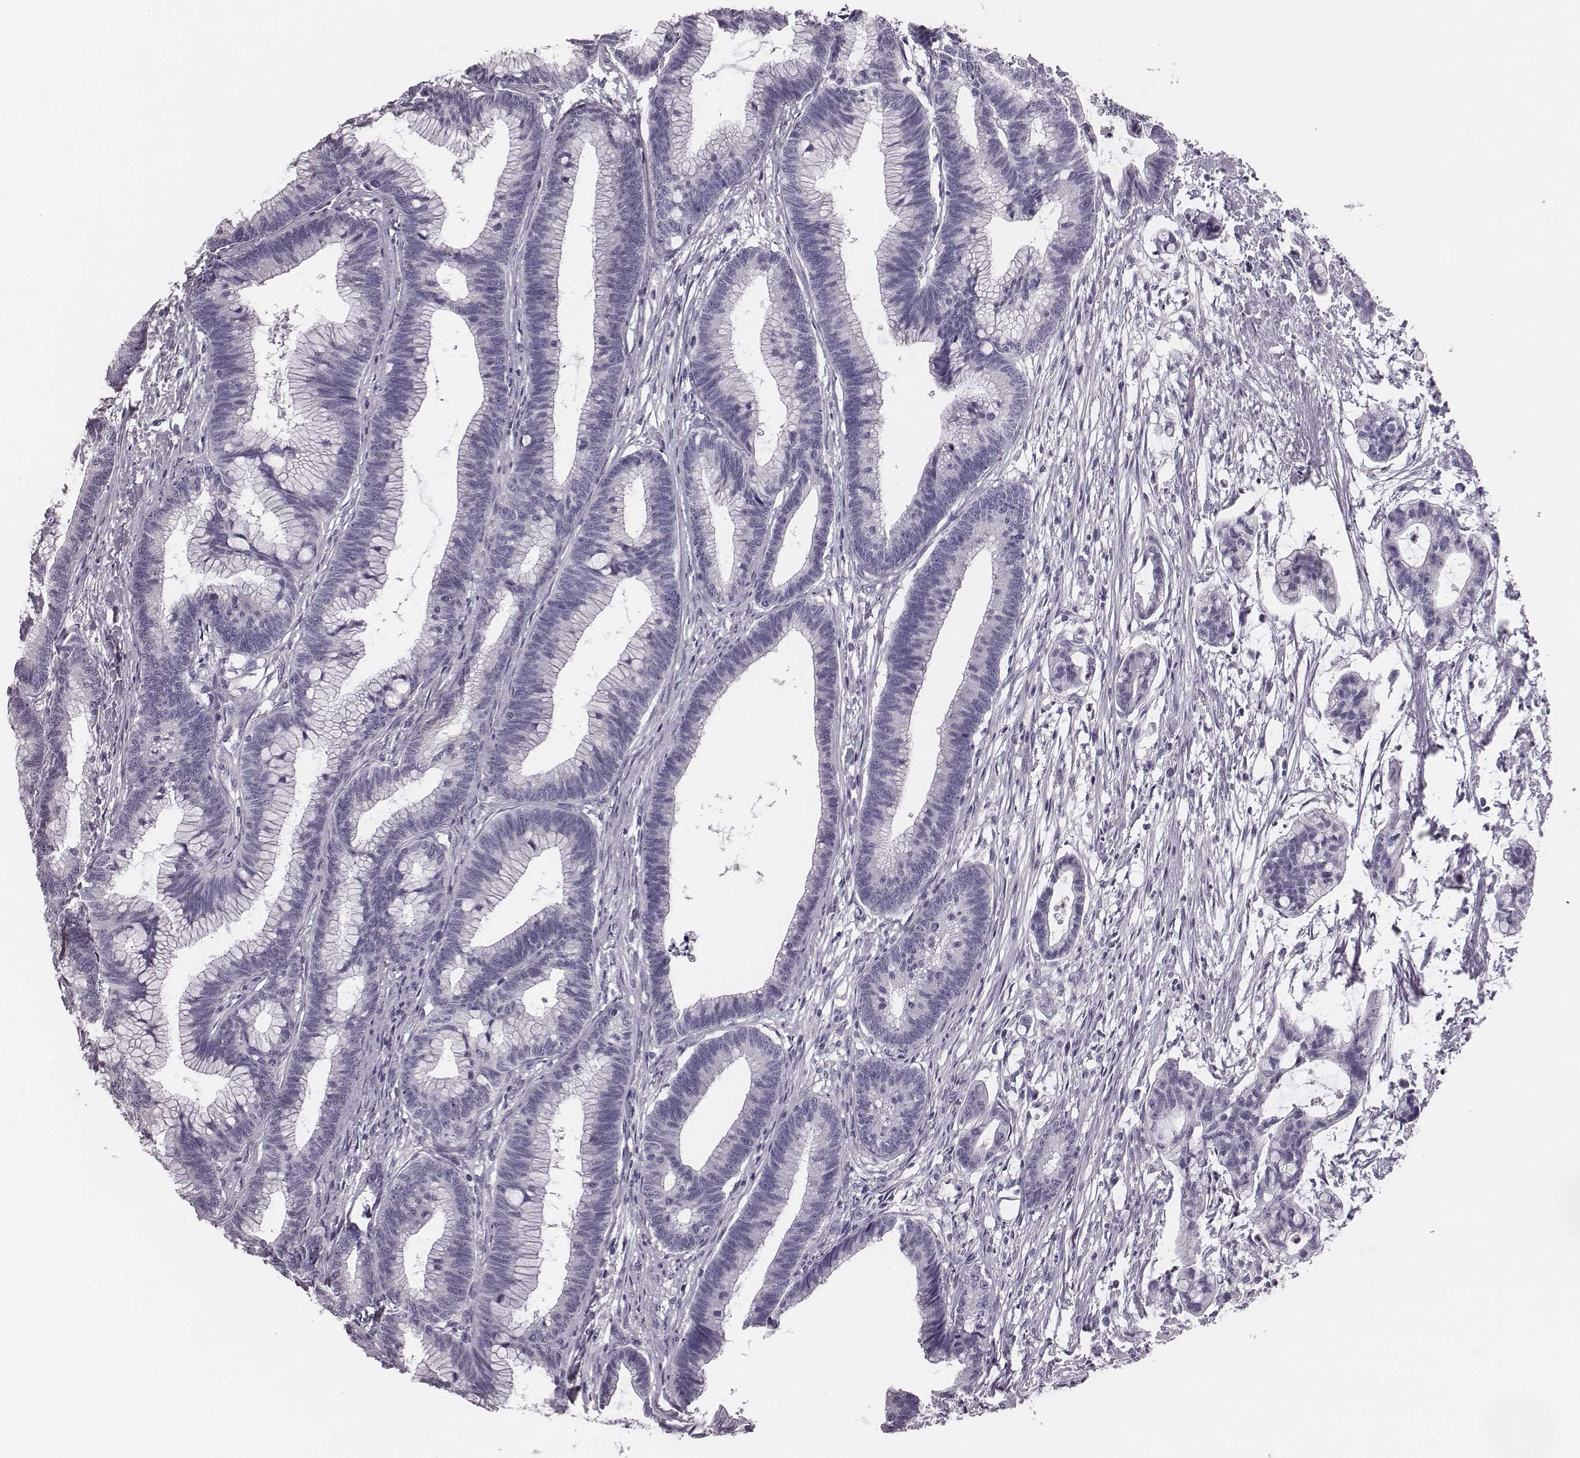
{"staining": {"intensity": "negative", "quantity": "none", "location": "none"}, "tissue": "colorectal cancer", "cell_type": "Tumor cells", "image_type": "cancer", "snomed": [{"axis": "morphology", "description": "Adenocarcinoma, NOS"}, {"axis": "topography", "description": "Colon"}], "caption": "Tumor cells are negative for brown protein staining in colorectal adenocarcinoma.", "gene": "CSH1", "patient": {"sex": "female", "age": 78}}